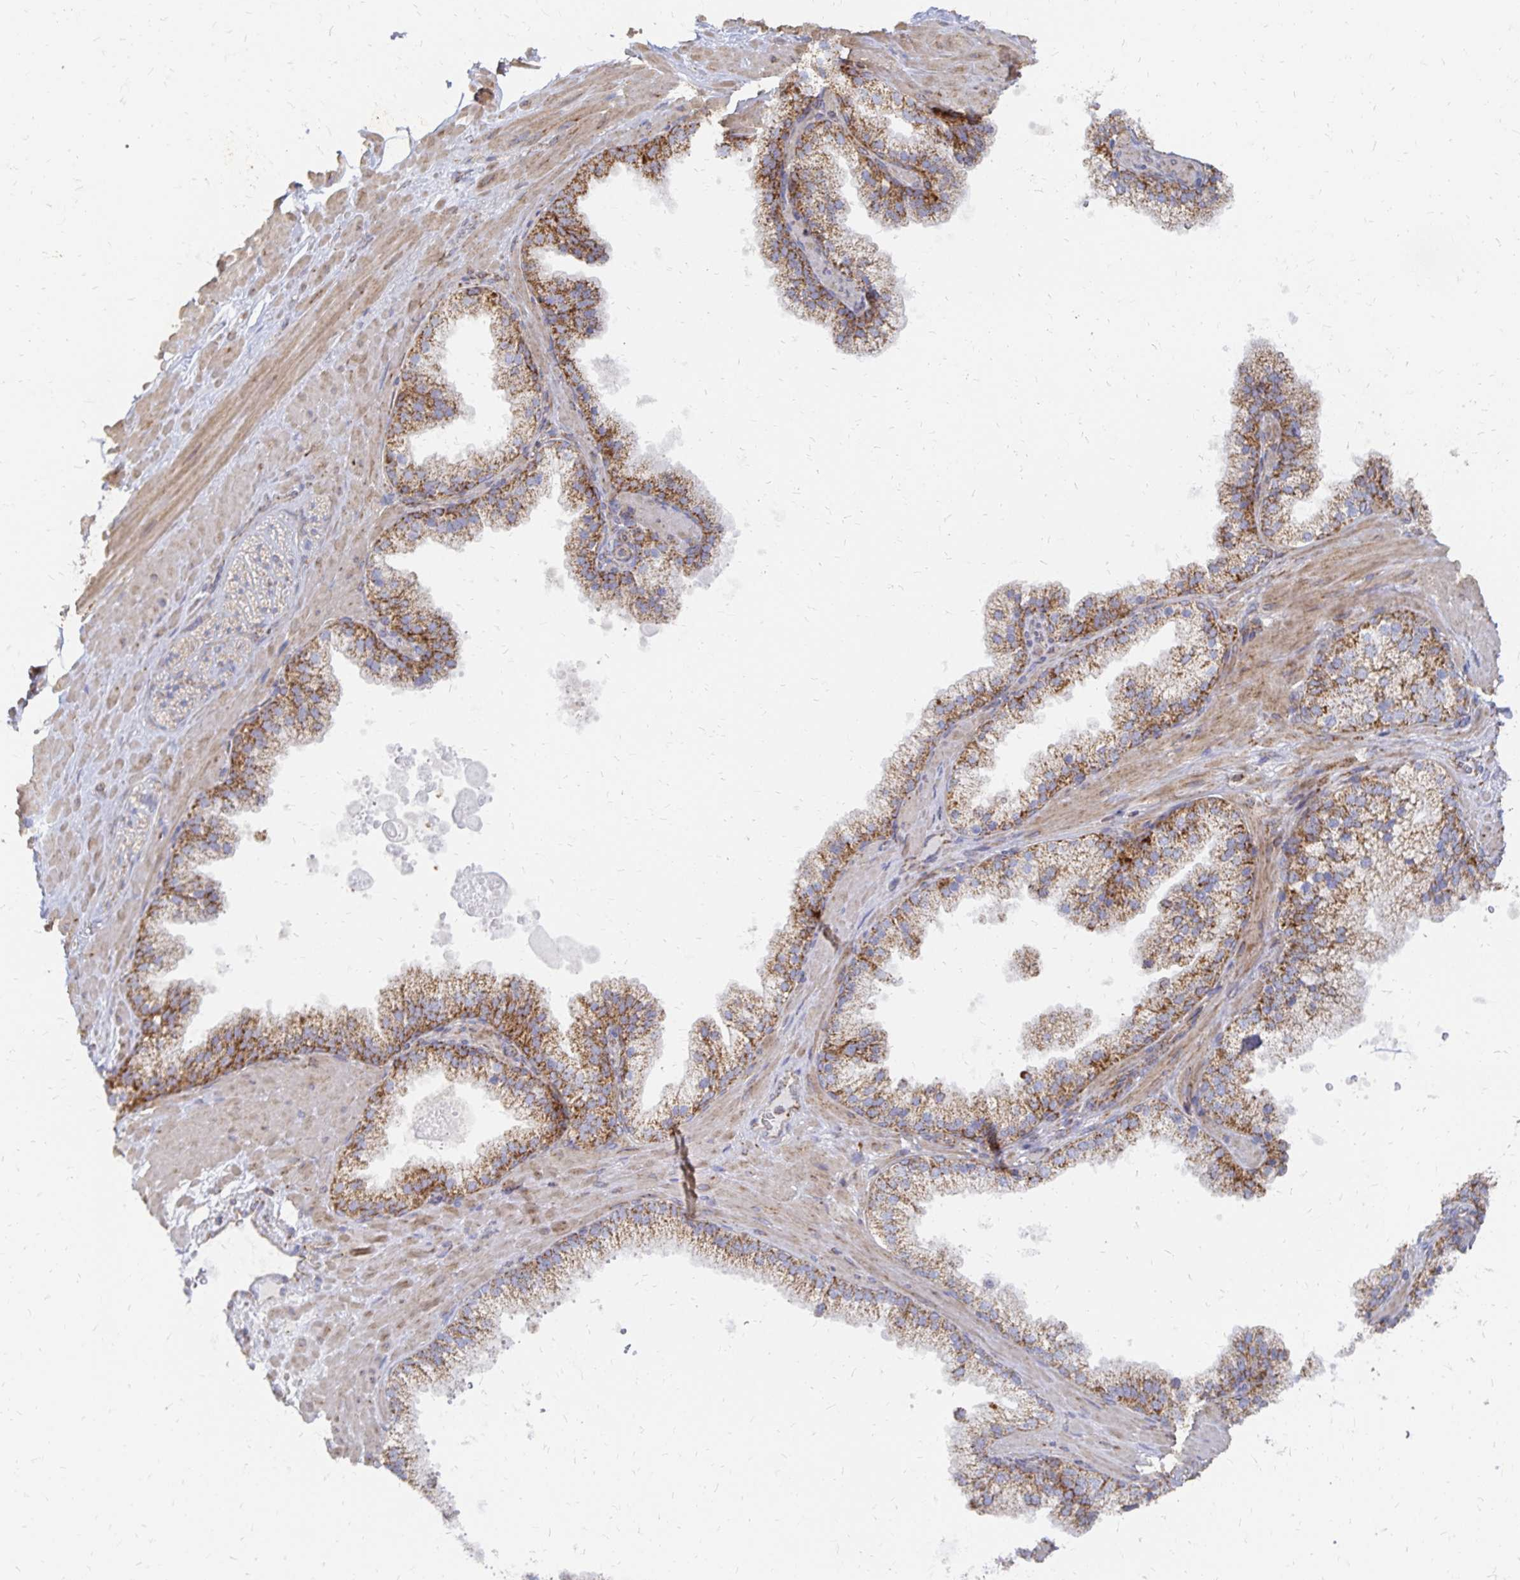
{"staining": {"intensity": "weak", "quantity": ">75%", "location": "cytoplasmic/membranous"}, "tissue": "soft tissue", "cell_type": "Fibroblasts", "image_type": "normal", "snomed": [{"axis": "morphology", "description": "Normal tissue, NOS"}, {"axis": "topography", "description": "Prostate"}, {"axis": "topography", "description": "Peripheral nerve tissue"}], "caption": "An image of soft tissue stained for a protein exhibits weak cytoplasmic/membranous brown staining in fibroblasts. (Brightfield microscopy of DAB IHC at high magnification).", "gene": "STOML2", "patient": {"sex": "male", "age": 61}}